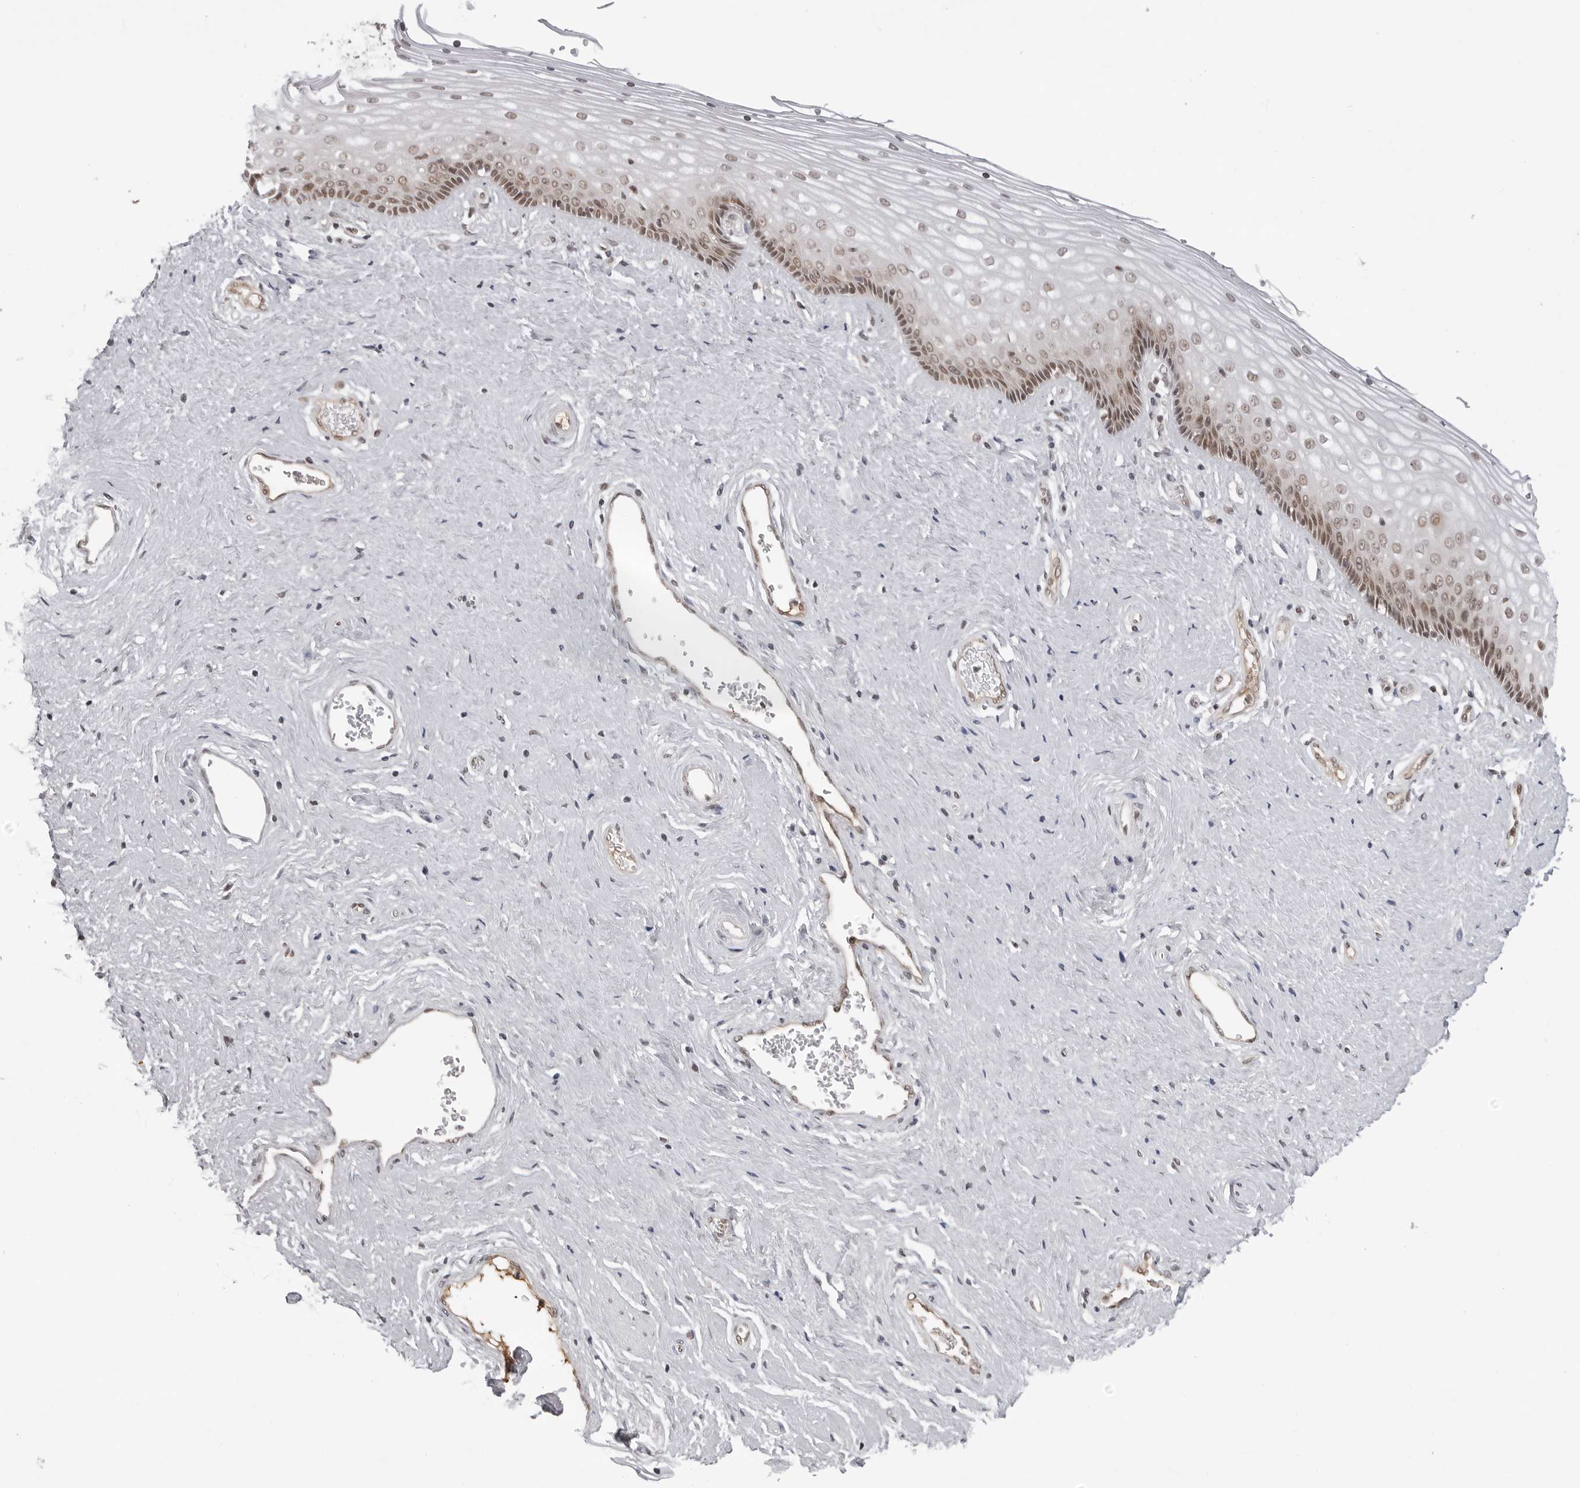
{"staining": {"intensity": "moderate", "quantity": ">75%", "location": "nuclear"}, "tissue": "vagina", "cell_type": "Squamous epithelial cells", "image_type": "normal", "snomed": [{"axis": "morphology", "description": "Normal tissue, NOS"}, {"axis": "topography", "description": "Vagina"}], "caption": "Brown immunohistochemical staining in benign vagina displays moderate nuclear staining in approximately >75% of squamous epithelial cells.", "gene": "PHF3", "patient": {"sex": "female", "age": 46}}